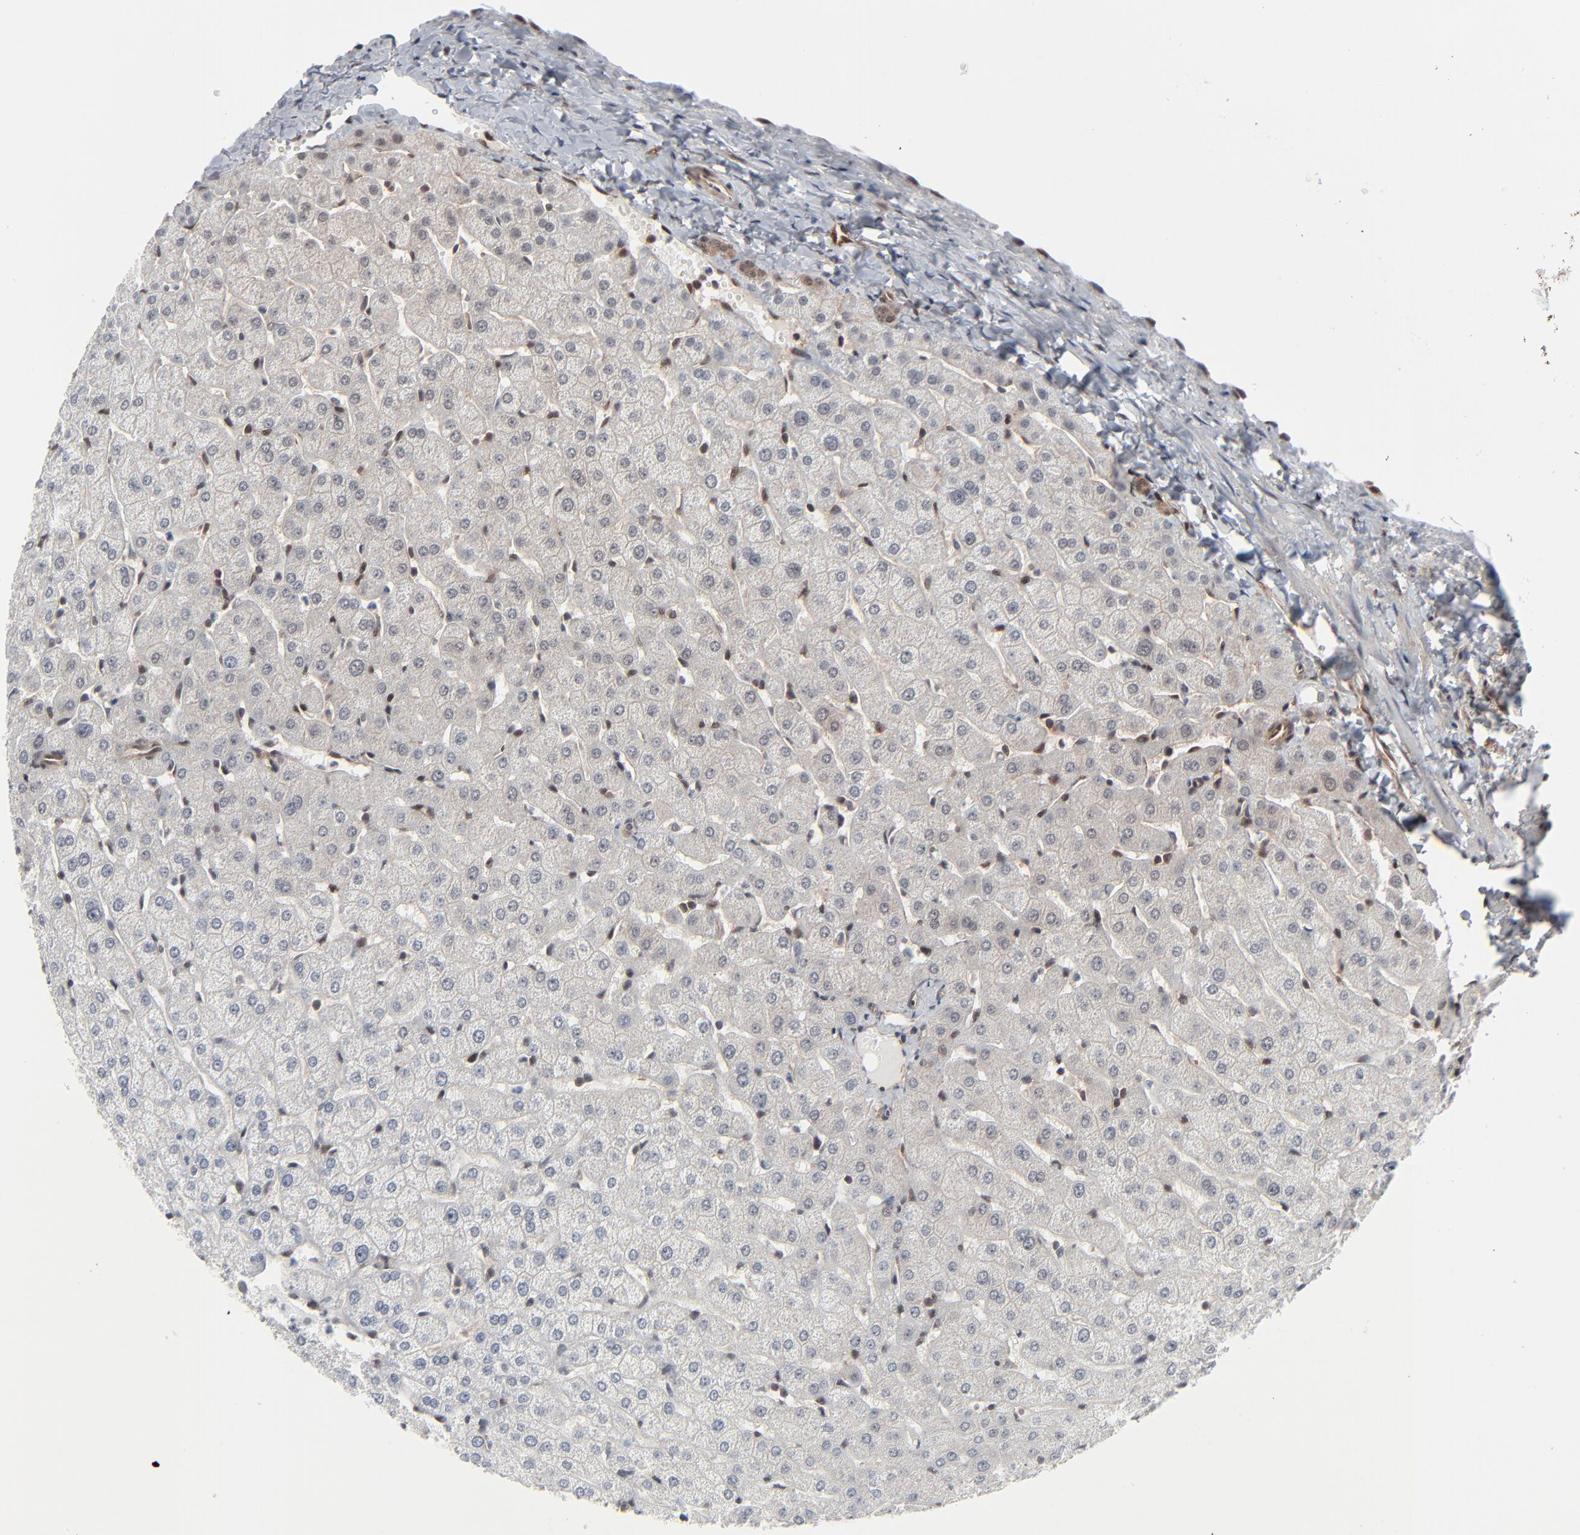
{"staining": {"intensity": "weak", "quantity": ">75%", "location": "cytoplasmic/membranous"}, "tissue": "liver", "cell_type": "Cholangiocytes", "image_type": "normal", "snomed": [{"axis": "morphology", "description": "Normal tissue, NOS"}, {"axis": "morphology", "description": "Fibrosis, NOS"}, {"axis": "topography", "description": "Liver"}], "caption": "Liver stained with DAB (3,3'-diaminobenzidine) immunohistochemistry shows low levels of weak cytoplasmic/membranous positivity in approximately >75% of cholangiocytes.", "gene": "AKT1", "patient": {"sex": "female", "age": 29}}